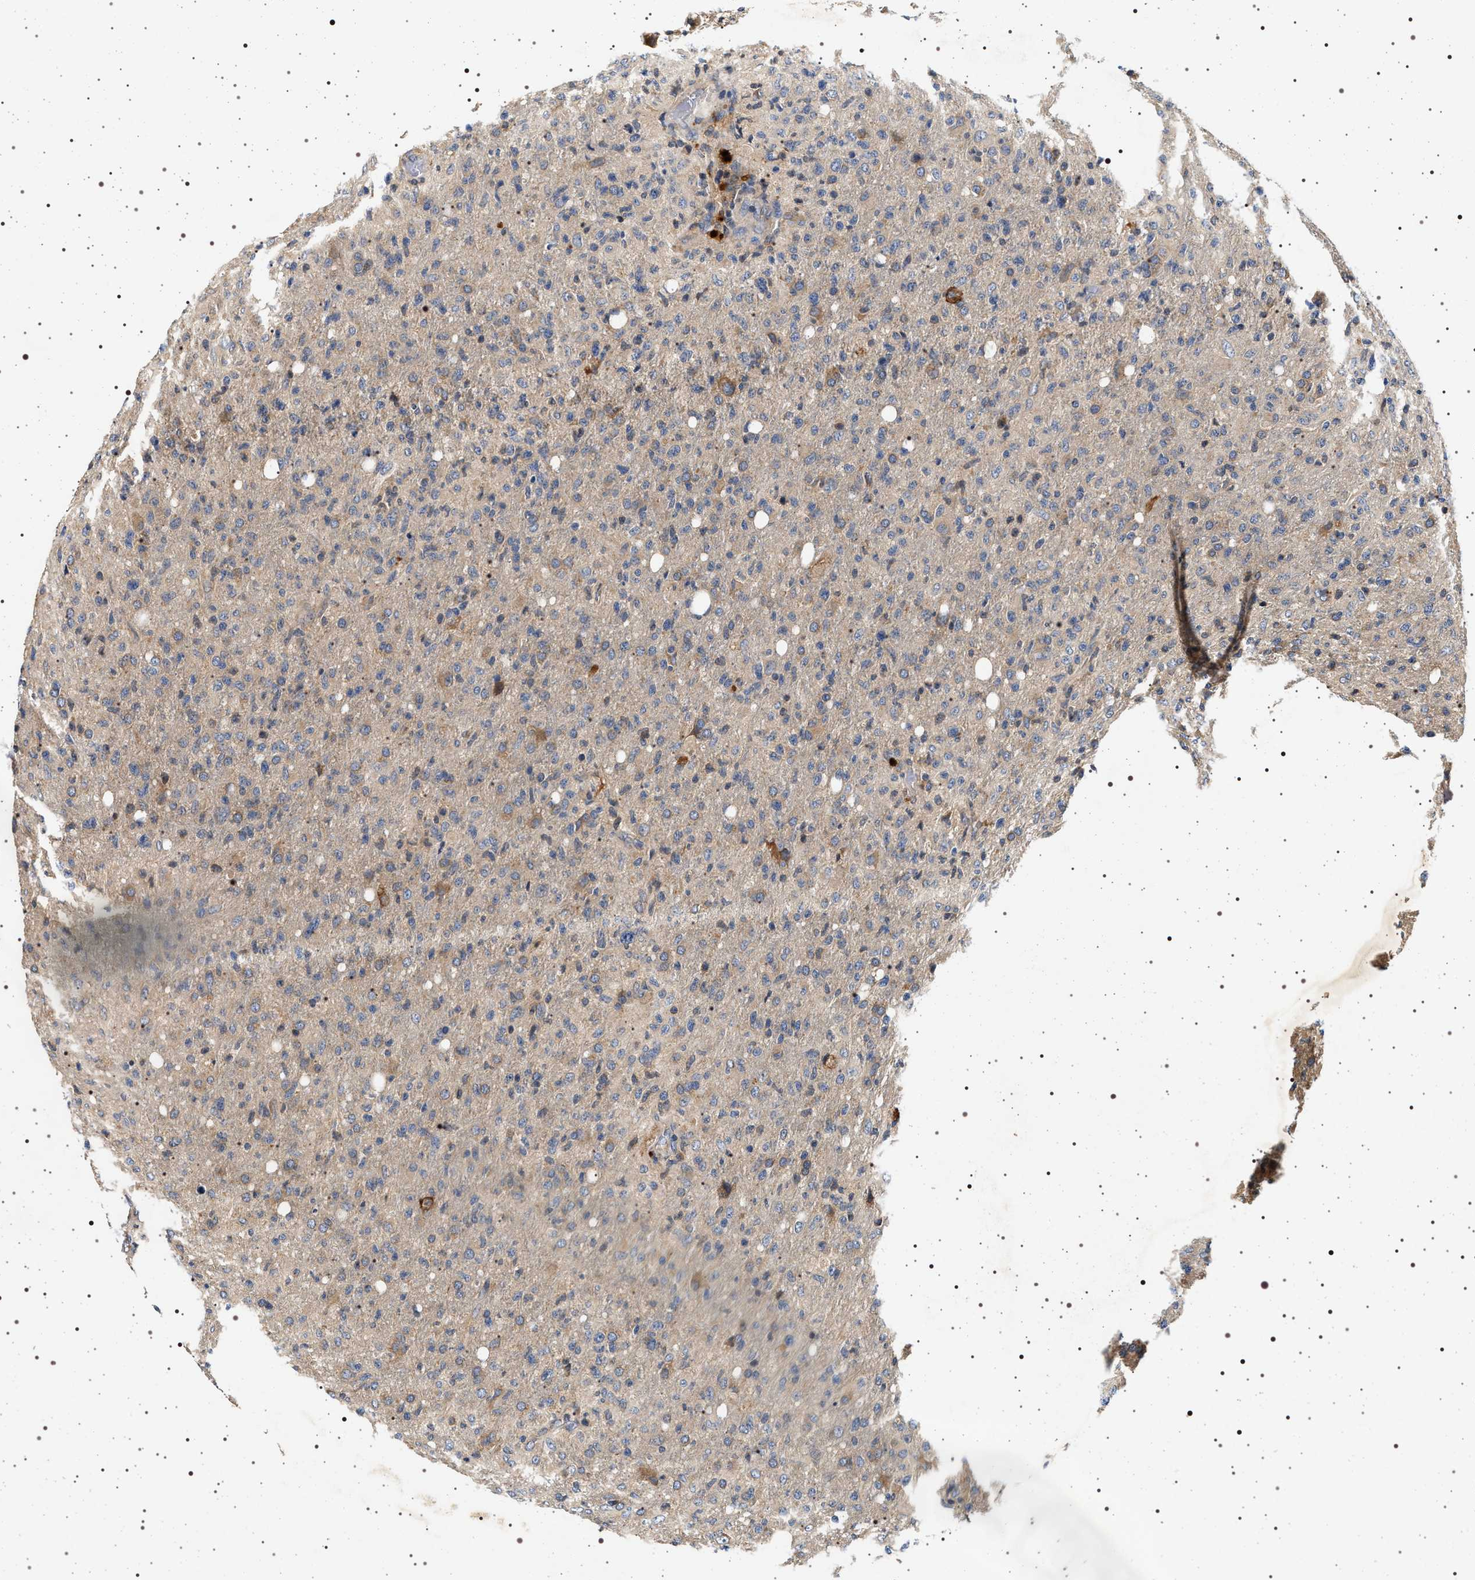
{"staining": {"intensity": "weak", "quantity": "<25%", "location": "cytoplasmic/membranous"}, "tissue": "glioma", "cell_type": "Tumor cells", "image_type": "cancer", "snomed": [{"axis": "morphology", "description": "Glioma, malignant, High grade"}, {"axis": "topography", "description": "Brain"}], "caption": "Tumor cells show no significant protein positivity in high-grade glioma (malignant). Brightfield microscopy of IHC stained with DAB (3,3'-diaminobenzidine) (brown) and hematoxylin (blue), captured at high magnification.", "gene": "DCBLD2", "patient": {"sex": "female", "age": 57}}